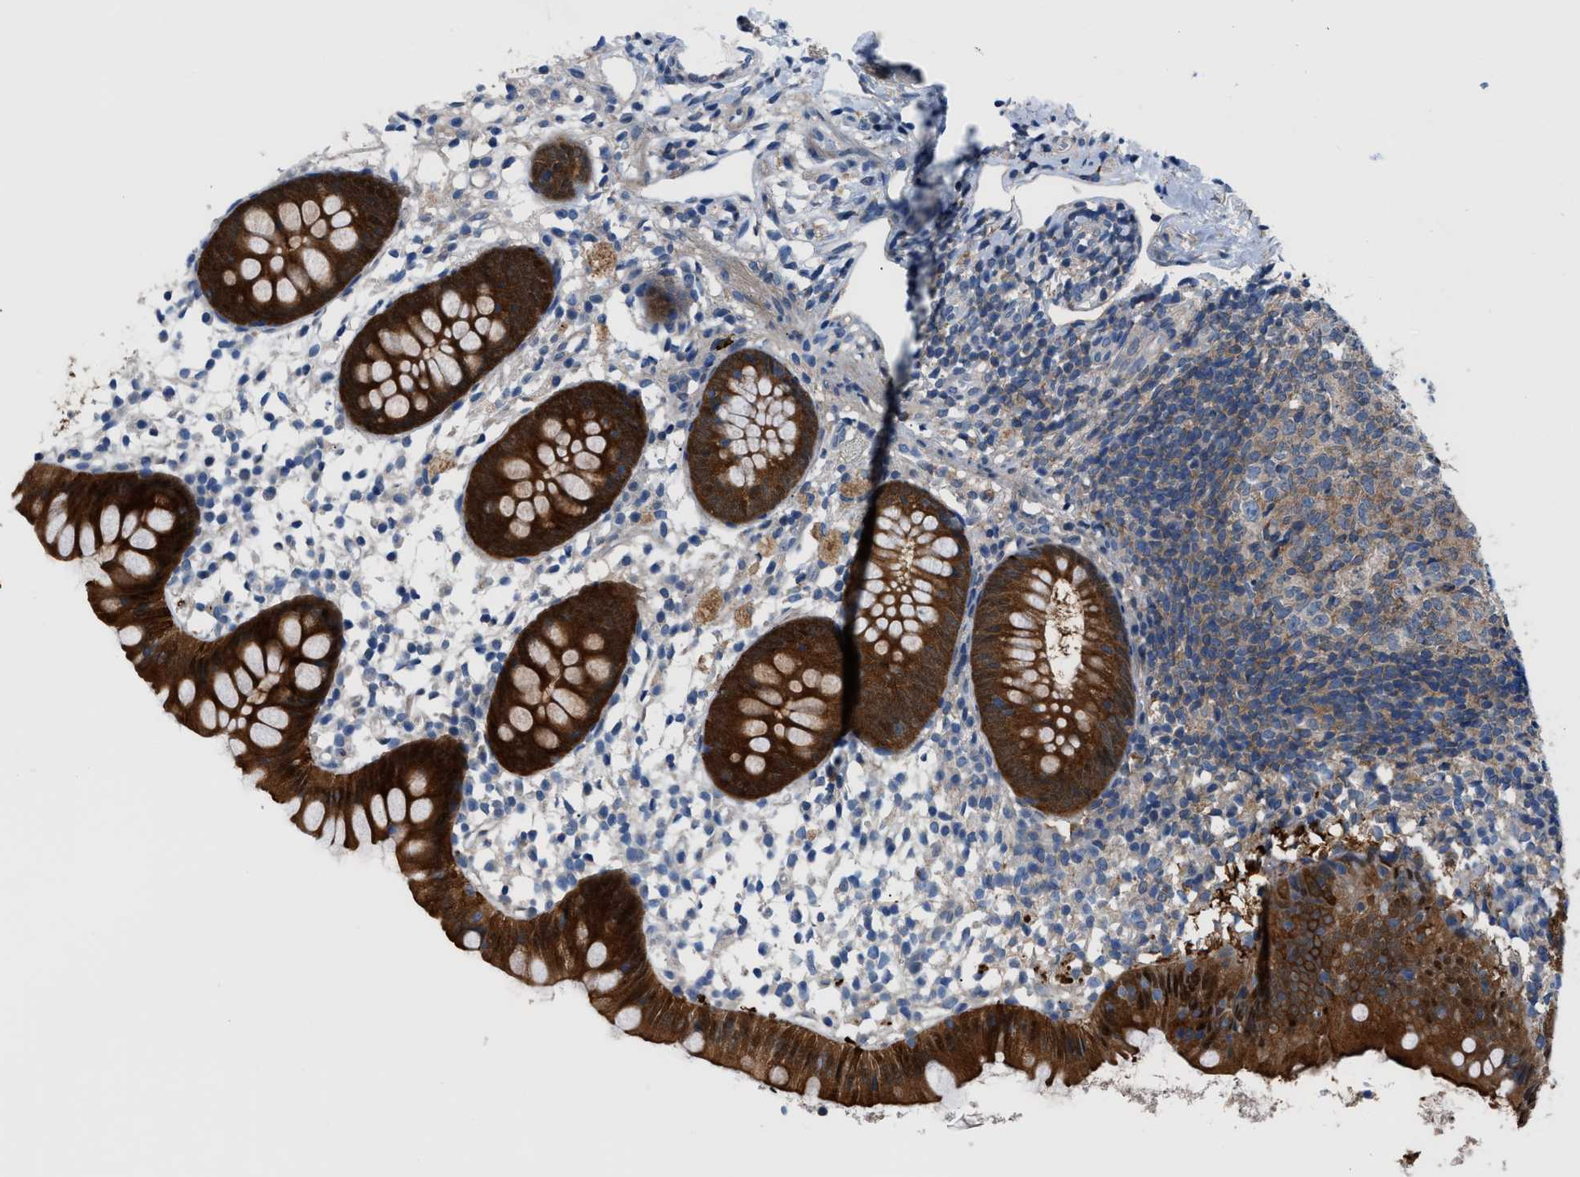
{"staining": {"intensity": "strong", "quantity": ">75%", "location": "cytoplasmic/membranous,nuclear"}, "tissue": "appendix", "cell_type": "Glandular cells", "image_type": "normal", "snomed": [{"axis": "morphology", "description": "Normal tissue, NOS"}, {"axis": "topography", "description": "Appendix"}], "caption": "Unremarkable appendix reveals strong cytoplasmic/membranous,nuclear staining in approximately >75% of glandular cells.", "gene": "TMEM45B", "patient": {"sex": "female", "age": 20}}